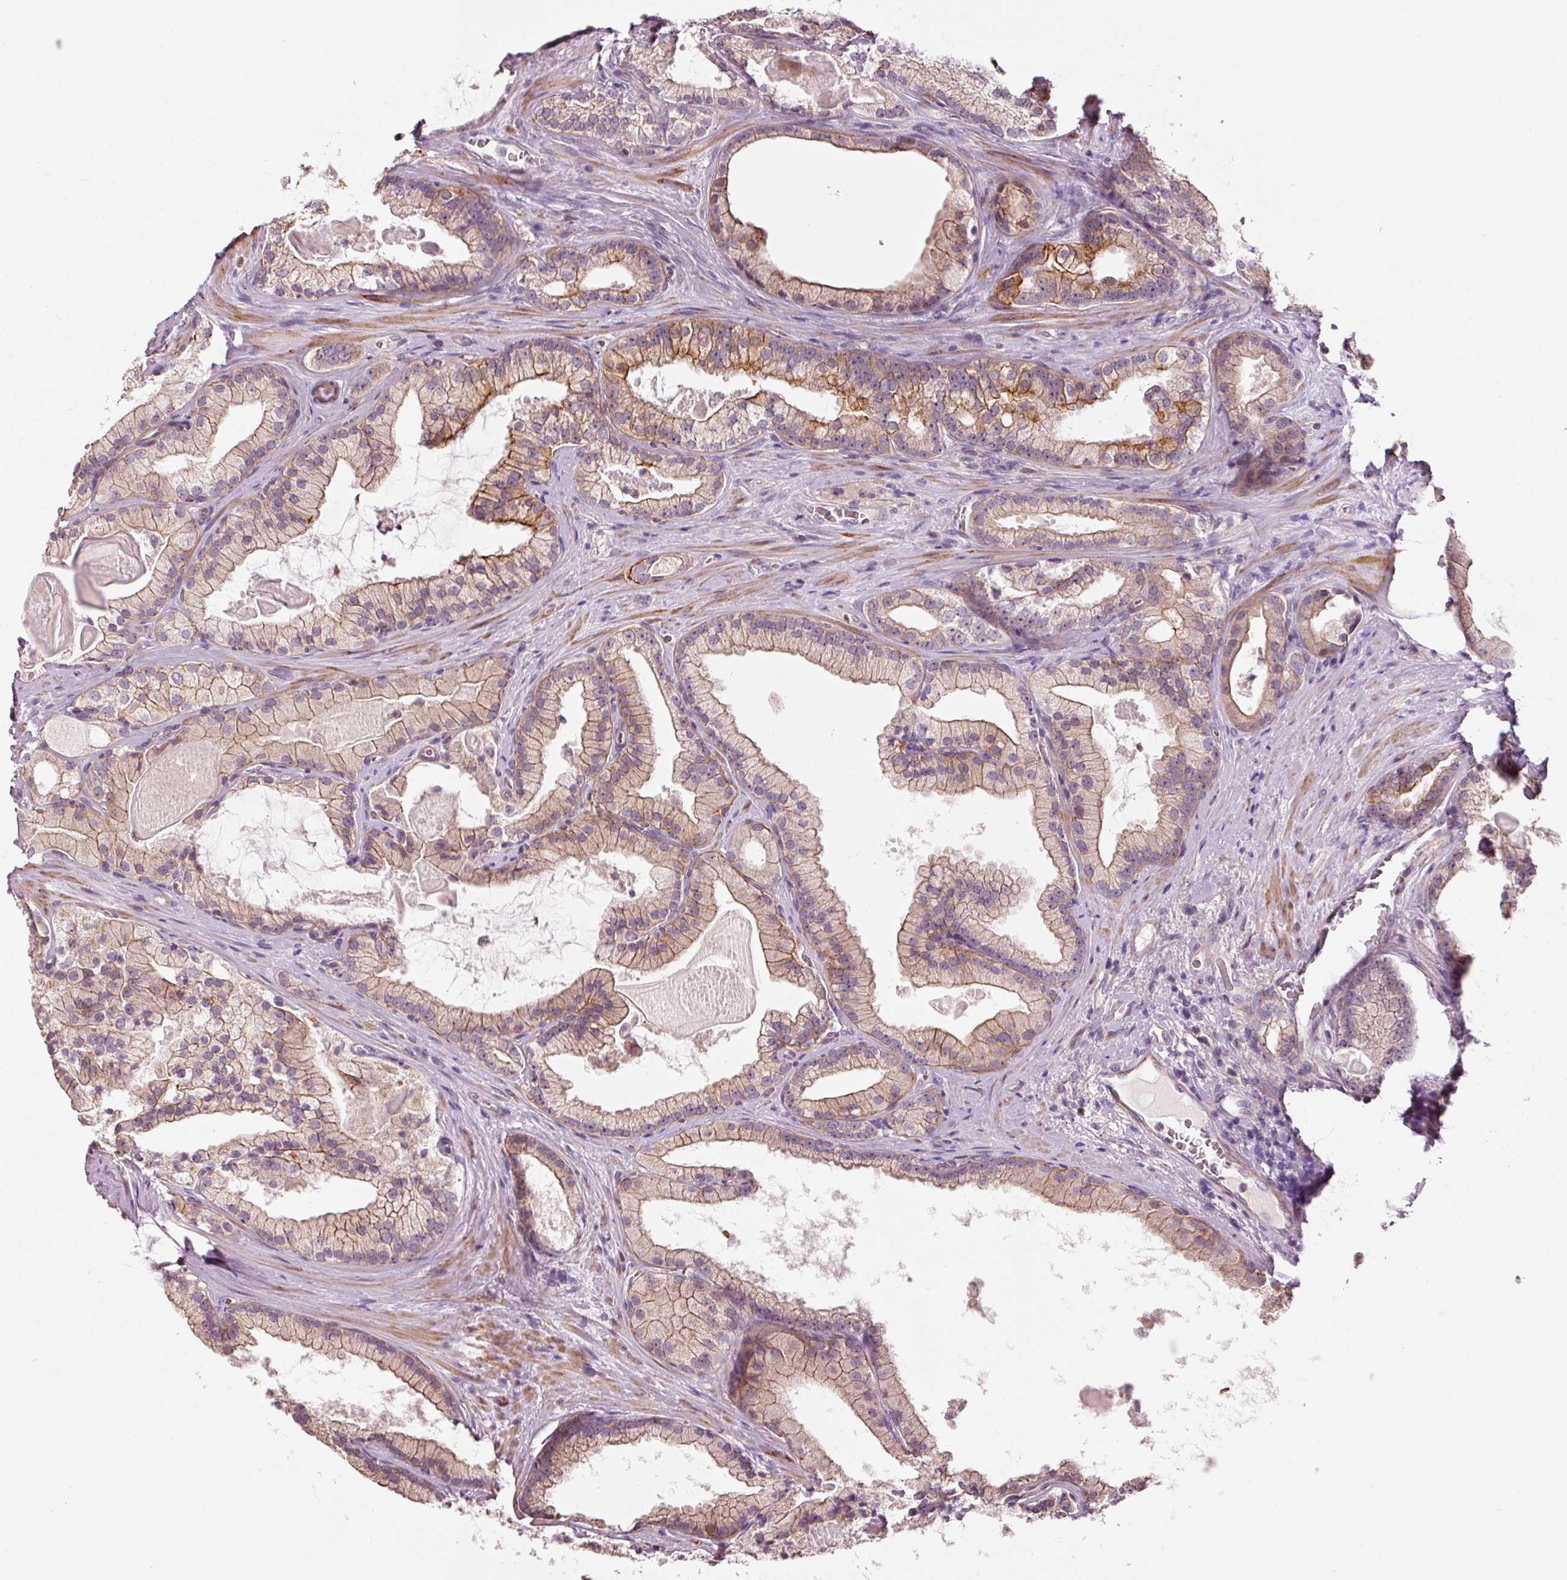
{"staining": {"intensity": "moderate", "quantity": ">75%", "location": "cytoplasmic/membranous"}, "tissue": "prostate cancer", "cell_type": "Tumor cells", "image_type": "cancer", "snomed": [{"axis": "morphology", "description": "Adenocarcinoma, High grade"}, {"axis": "topography", "description": "Prostate"}], "caption": "DAB immunohistochemical staining of human prostate adenocarcinoma (high-grade) reveals moderate cytoplasmic/membranous protein expression in approximately >75% of tumor cells.", "gene": "DAPP1", "patient": {"sex": "male", "age": 68}}